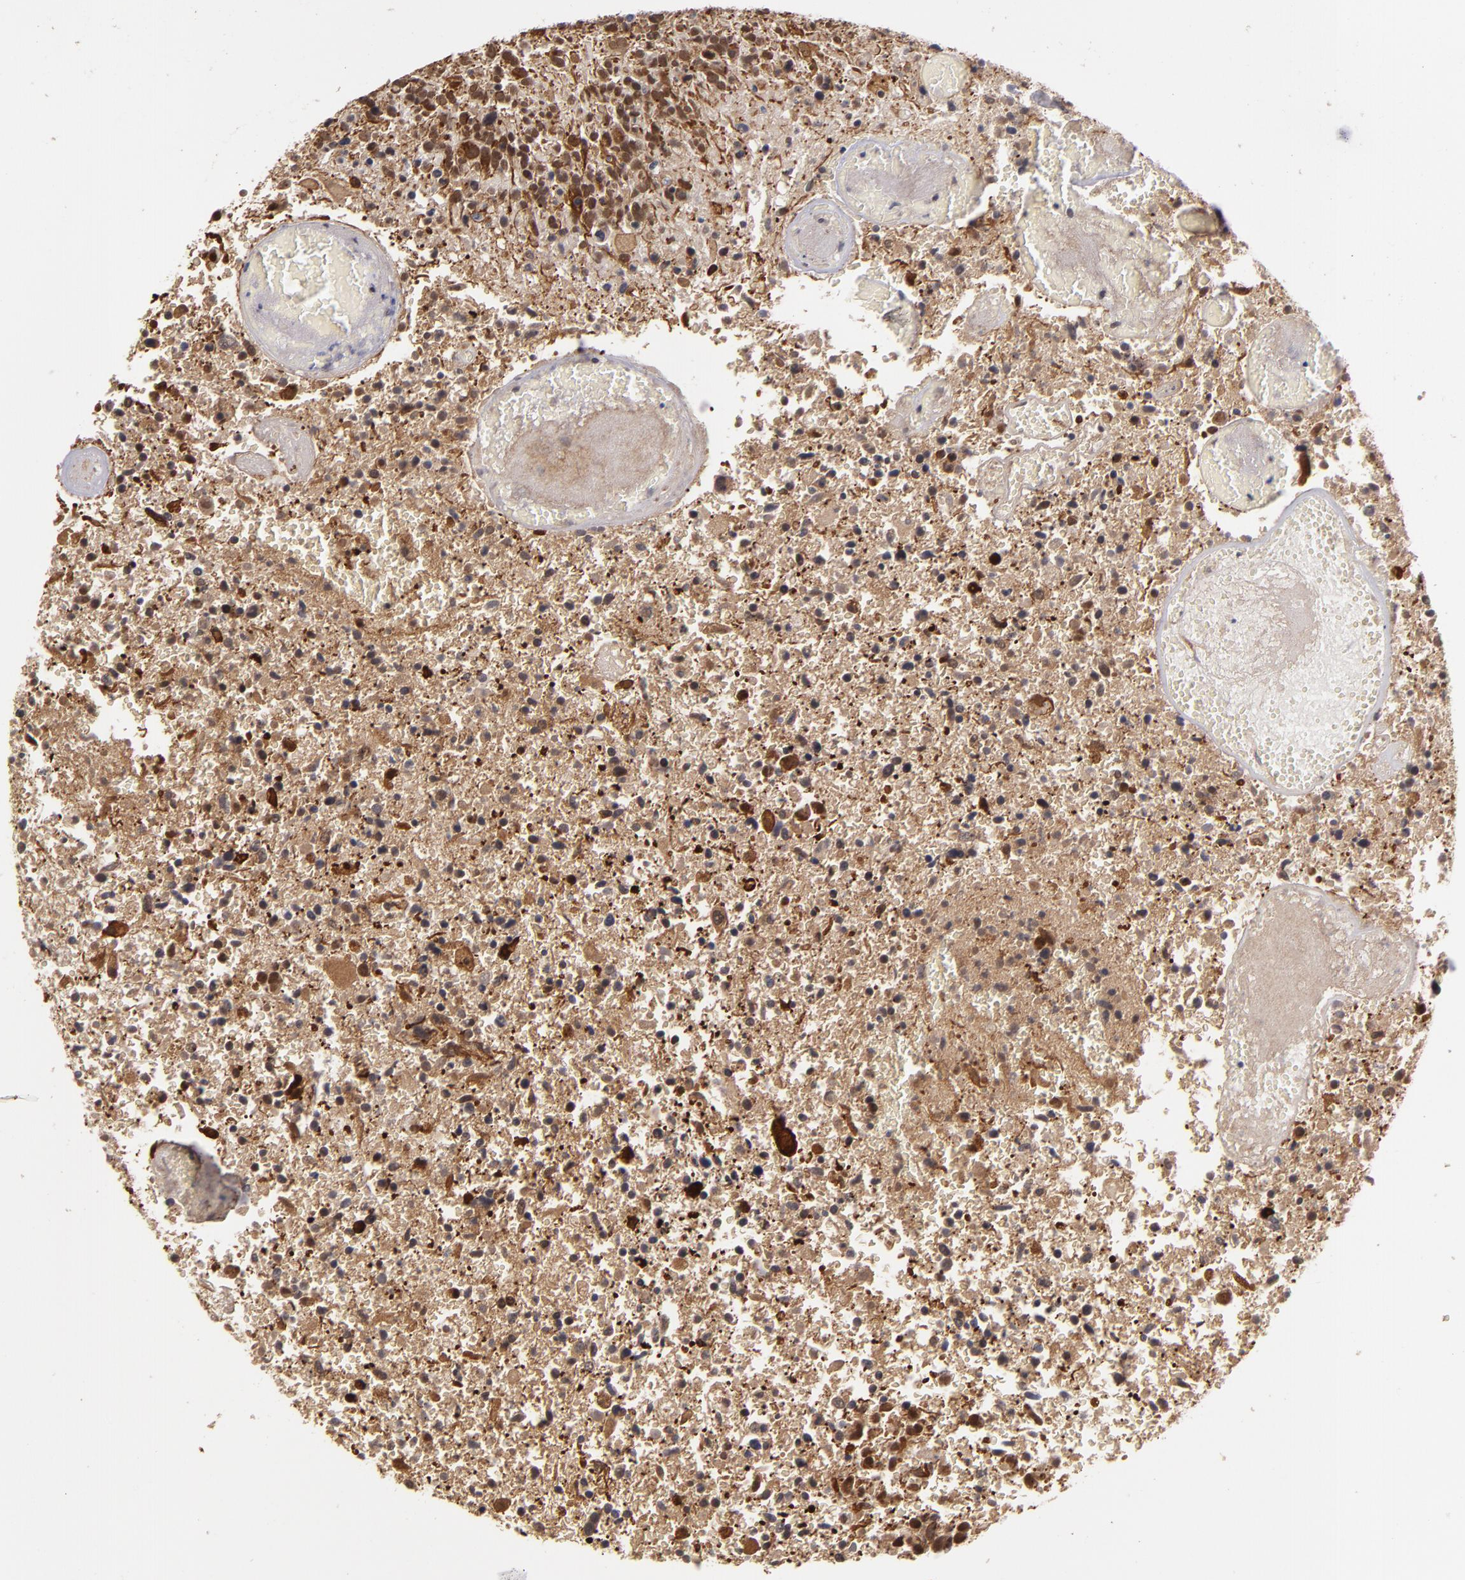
{"staining": {"intensity": "moderate", "quantity": "25%-75%", "location": "cytoplasmic/membranous,nuclear"}, "tissue": "glioma", "cell_type": "Tumor cells", "image_type": "cancer", "snomed": [{"axis": "morphology", "description": "Glioma, malignant, High grade"}, {"axis": "topography", "description": "Brain"}], "caption": "This histopathology image exhibits malignant high-grade glioma stained with immunohistochemistry (IHC) to label a protein in brown. The cytoplasmic/membranous and nuclear of tumor cells show moderate positivity for the protein. Nuclei are counter-stained blue.", "gene": "MLLT3", "patient": {"sex": "male", "age": 72}}